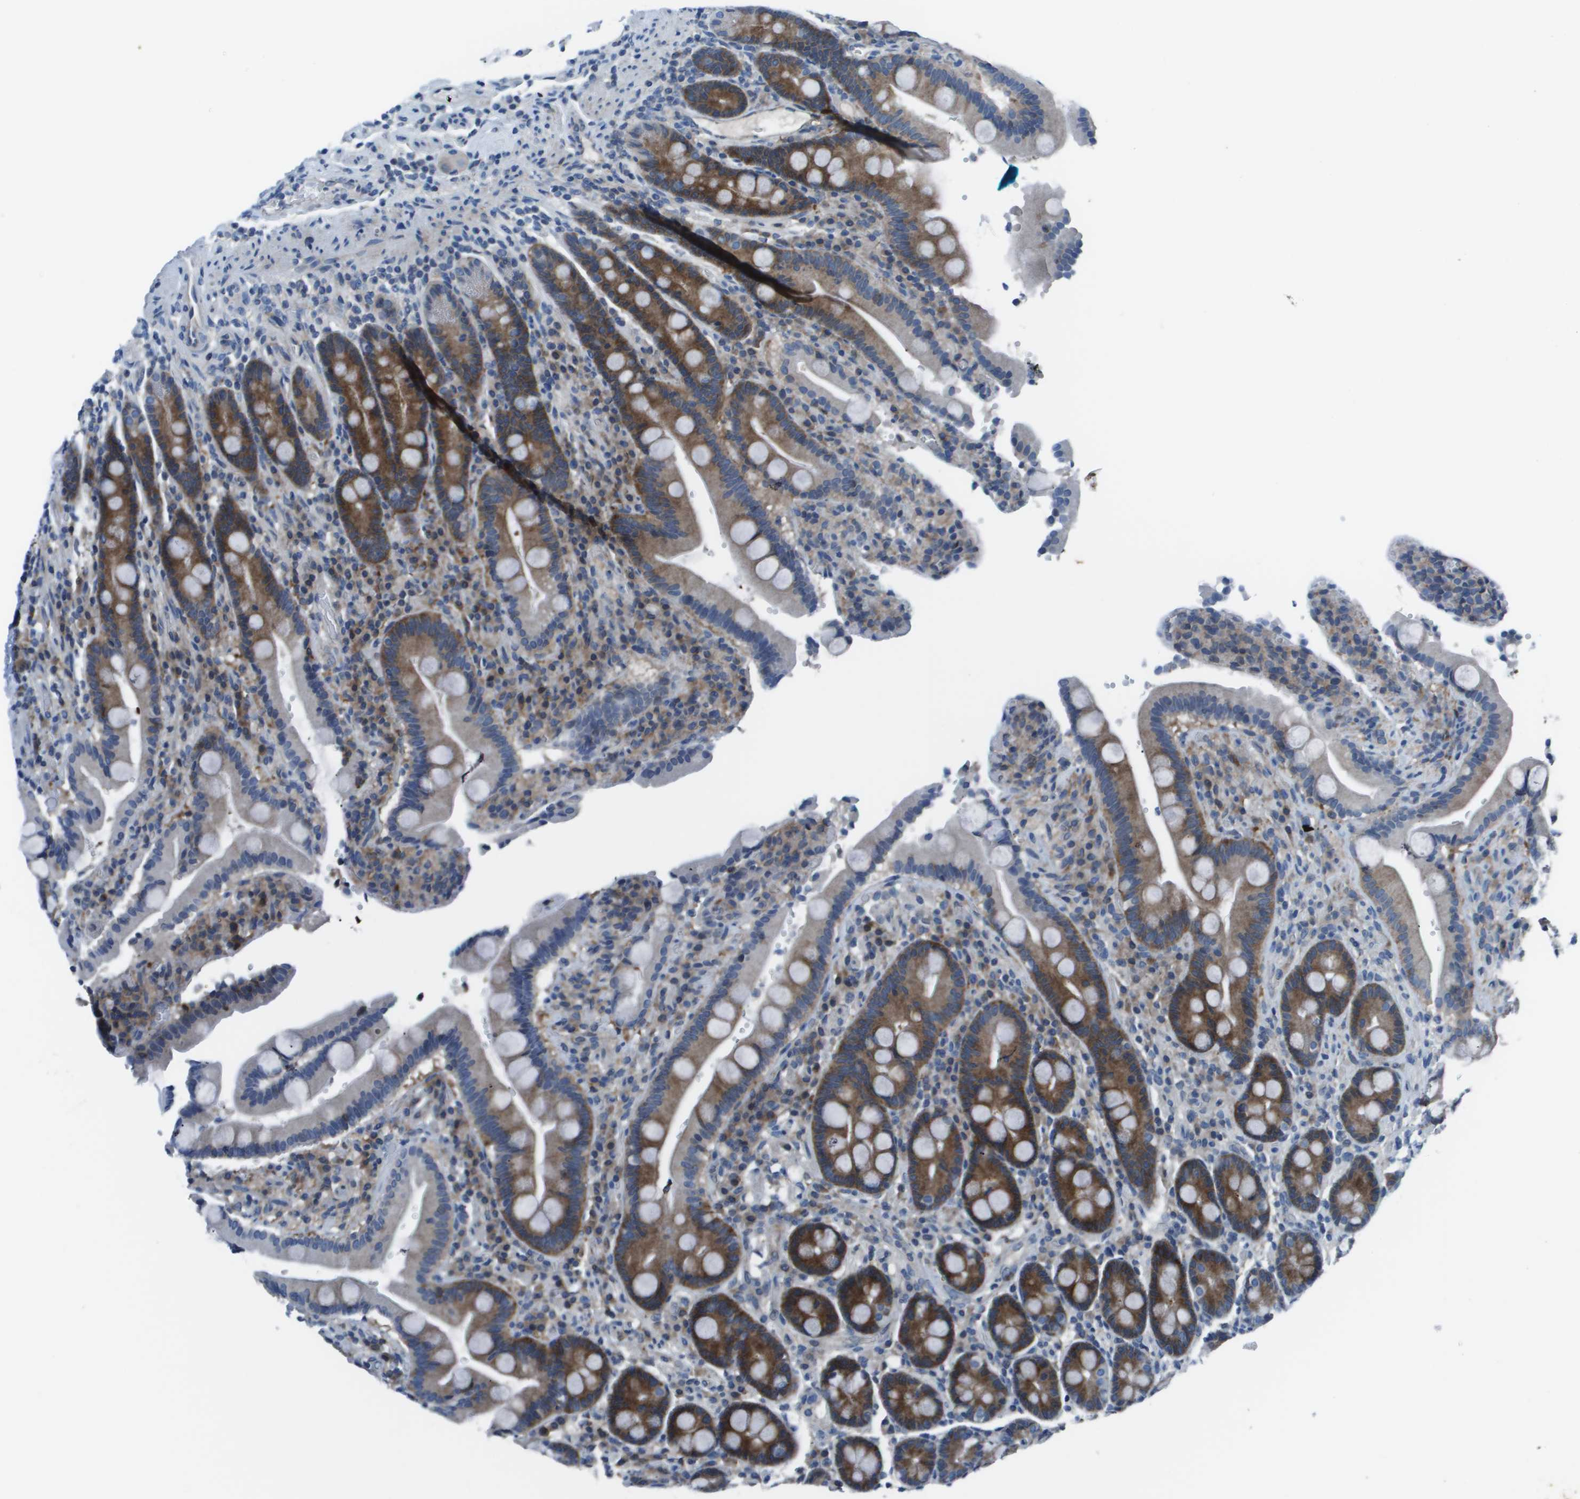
{"staining": {"intensity": "strong", "quantity": "25%-75%", "location": "cytoplasmic/membranous"}, "tissue": "duodenum", "cell_type": "Glandular cells", "image_type": "normal", "snomed": [{"axis": "morphology", "description": "Normal tissue, NOS"}, {"axis": "topography", "description": "Small intestine, NOS"}], "caption": "IHC of unremarkable duodenum exhibits high levels of strong cytoplasmic/membranous expression in approximately 25%-75% of glandular cells.", "gene": "STIP1", "patient": {"sex": "female", "age": 71}}